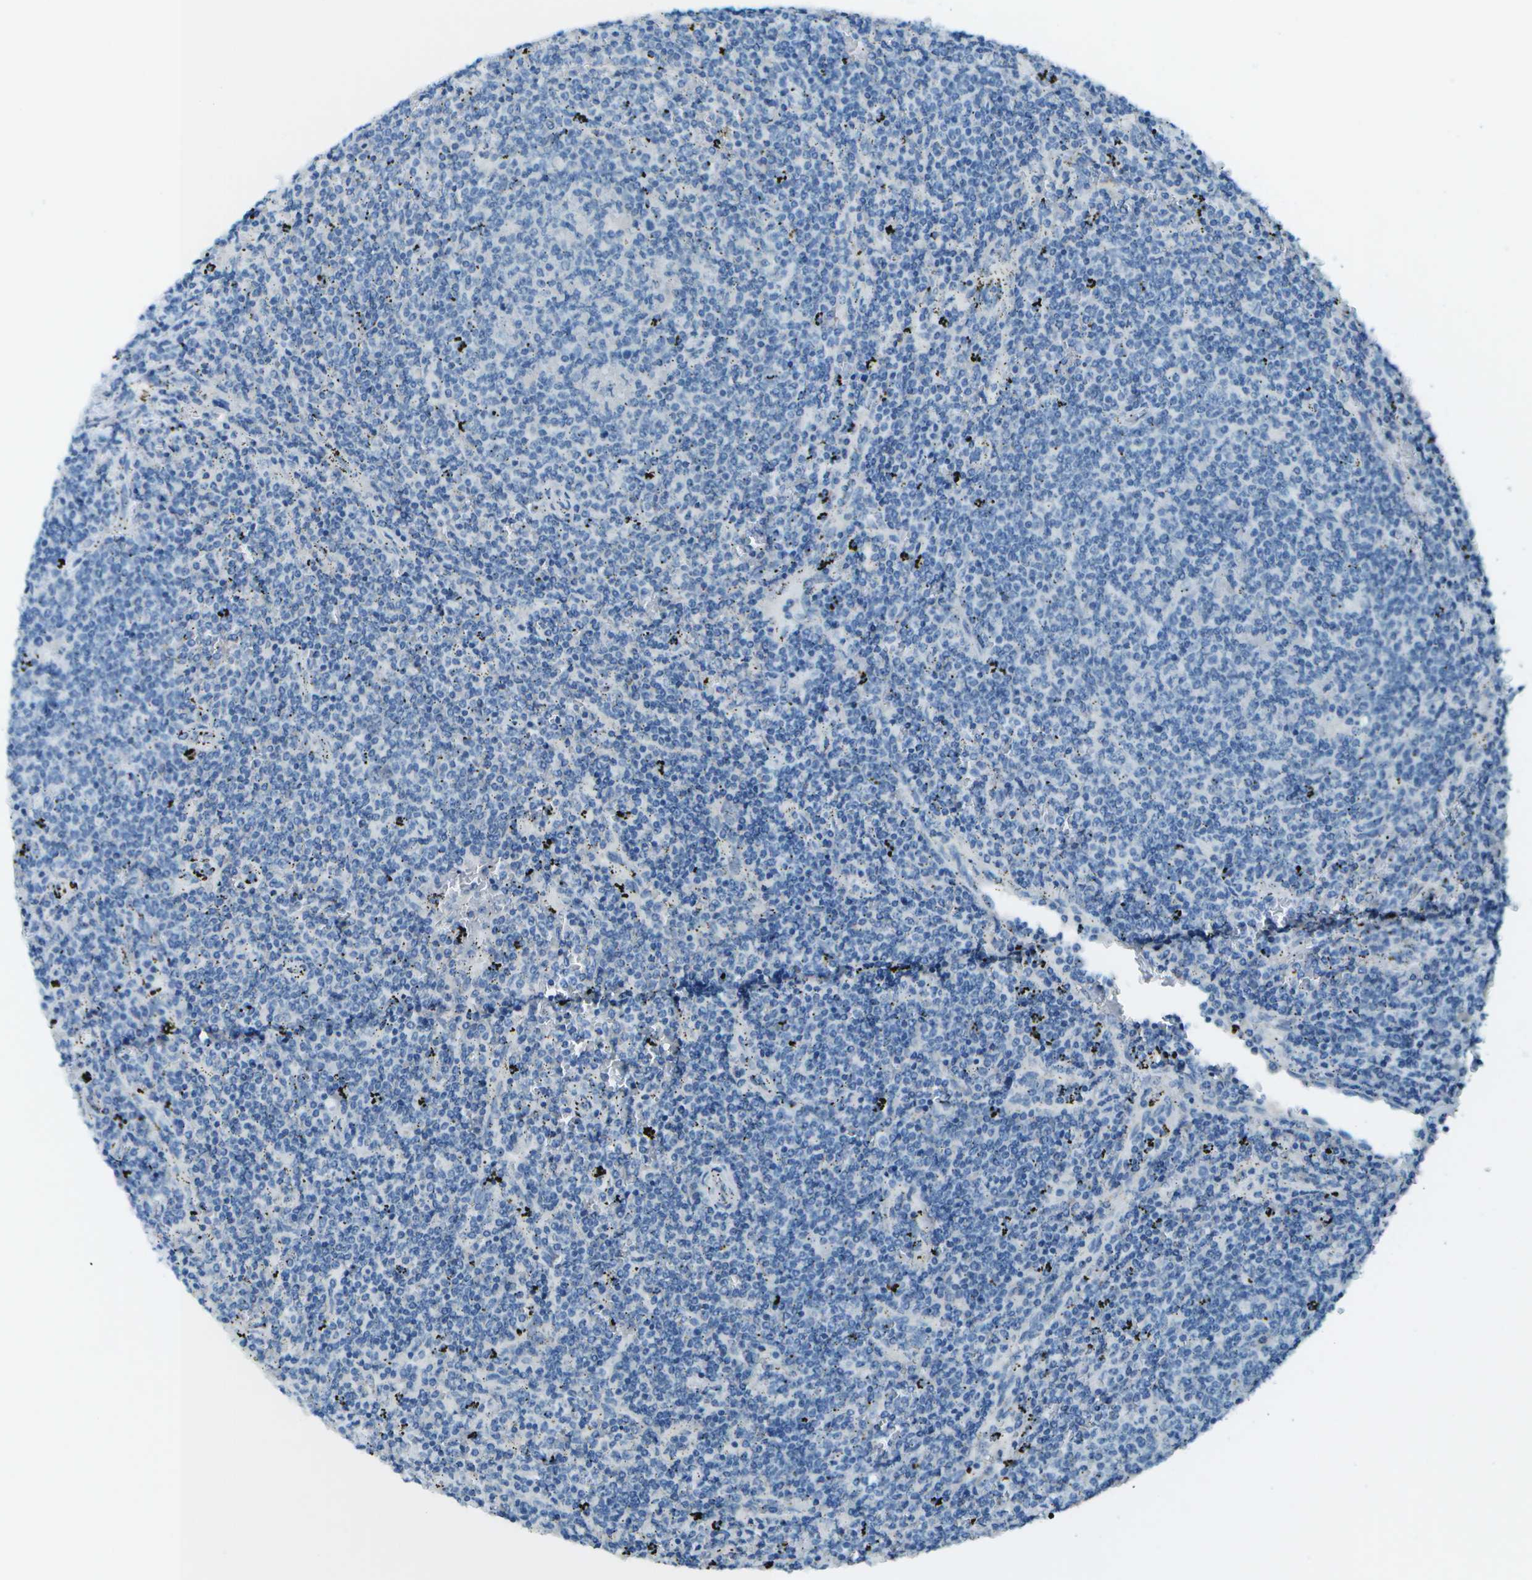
{"staining": {"intensity": "negative", "quantity": "none", "location": "none"}, "tissue": "lymphoma", "cell_type": "Tumor cells", "image_type": "cancer", "snomed": [{"axis": "morphology", "description": "Malignant lymphoma, non-Hodgkin's type, Low grade"}, {"axis": "topography", "description": "Spleen"}], "caption": "Image shows no protein staining in tumor cells of lymphoma tissue. Brightfield microscopy of IHC stained with DAB (brown) and hematoxylin (blue), captured at high magnification.", "gene": "LGI2", "patient": {"sex": "female", "age": 50}}